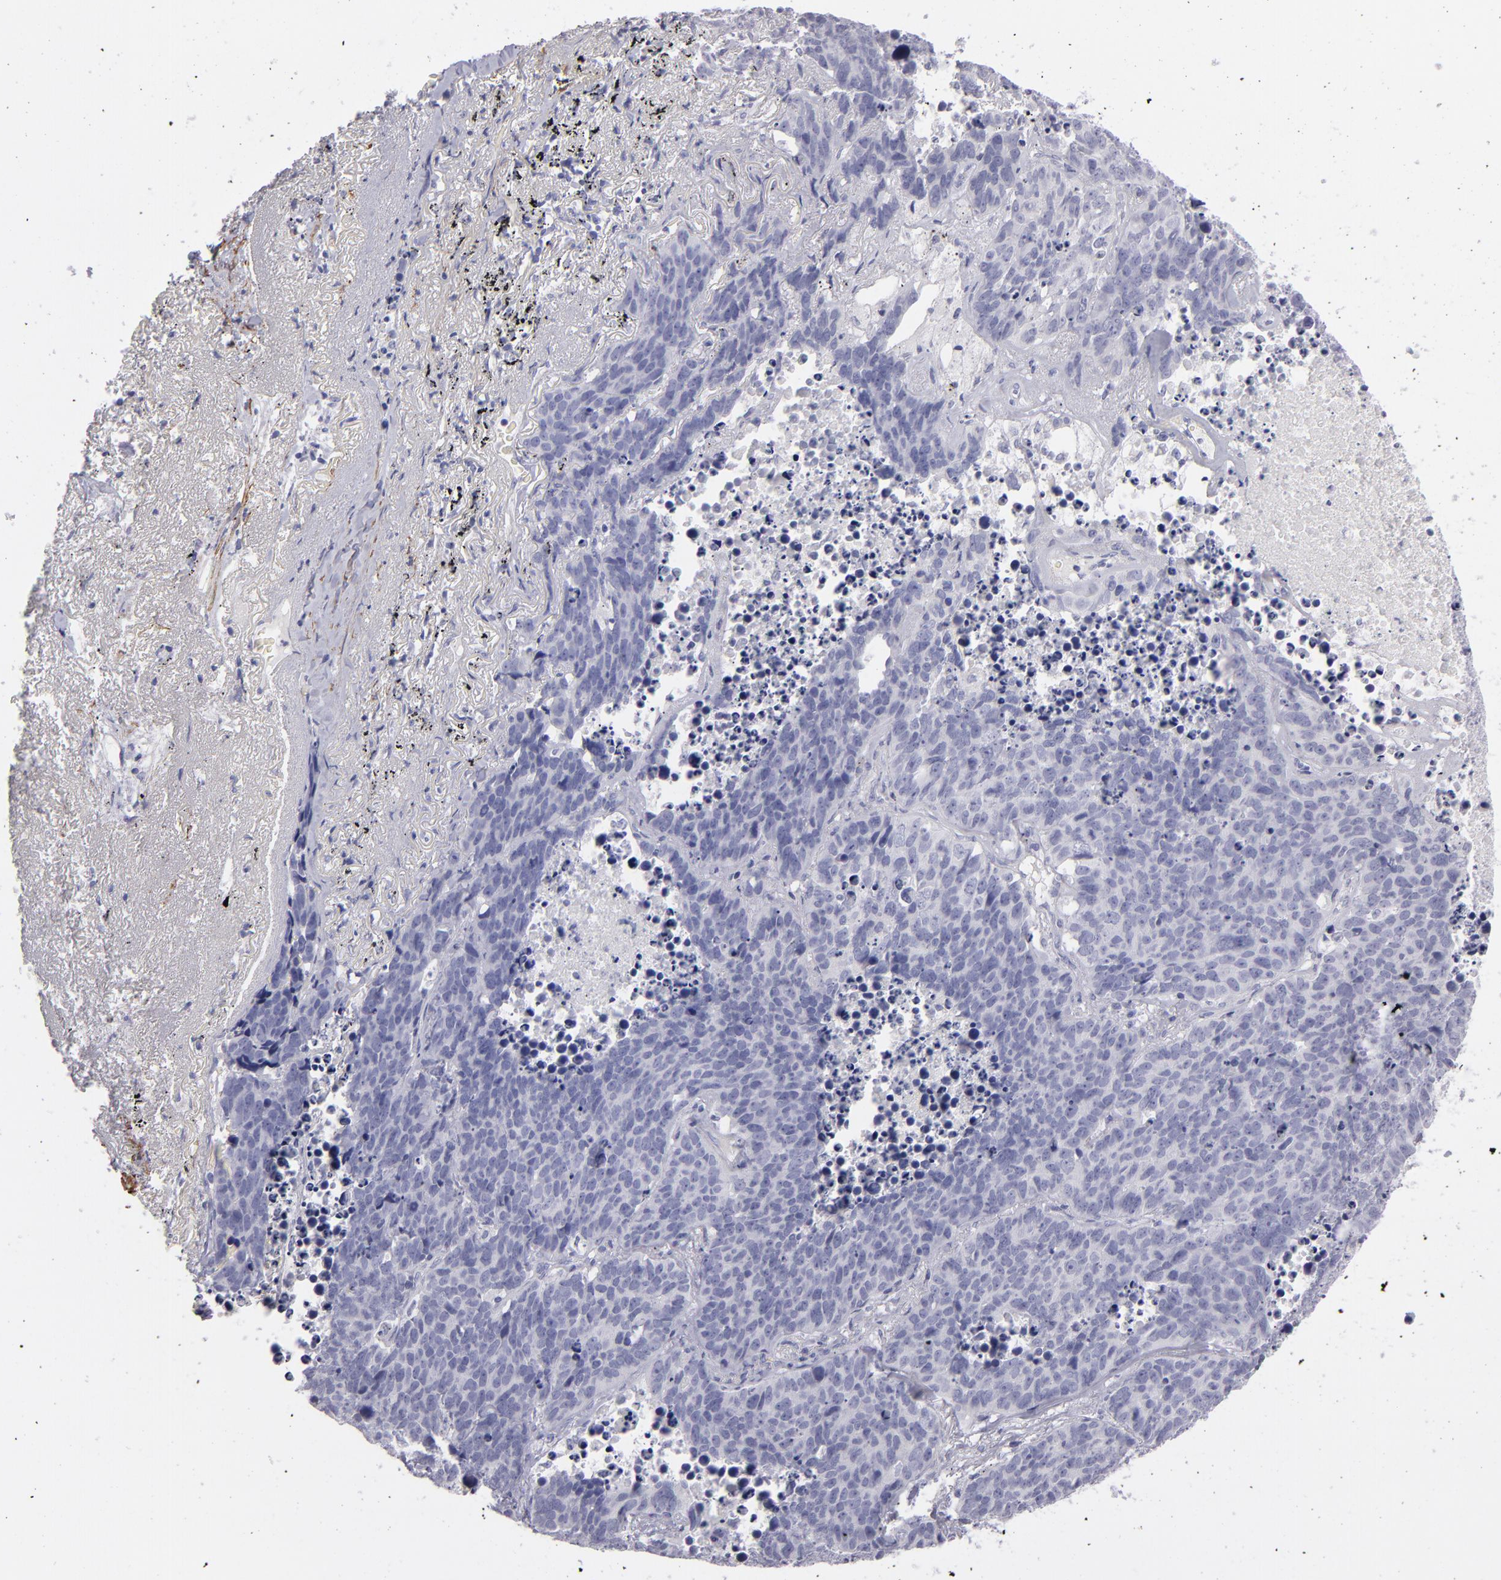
{"staining": {"intensity": "negative", "quantity": "none", "location": "none"}, "tissue": "lung cancer", "cell_type": "Tumor cells", "image_type": "cancer", "snomed": [{"axis": "morphology", "description": "Carcinoid, malignant, NOS"}, {"axis": "topography", "description": "Lung"}], "caption": "DAB immunohistochemical staining of human lung cancer shows no significant positivity in tumor cells. Nuclei are stained in blue.", "gene": "MYH11", "patient": {"sex": "male", "age": 60}}